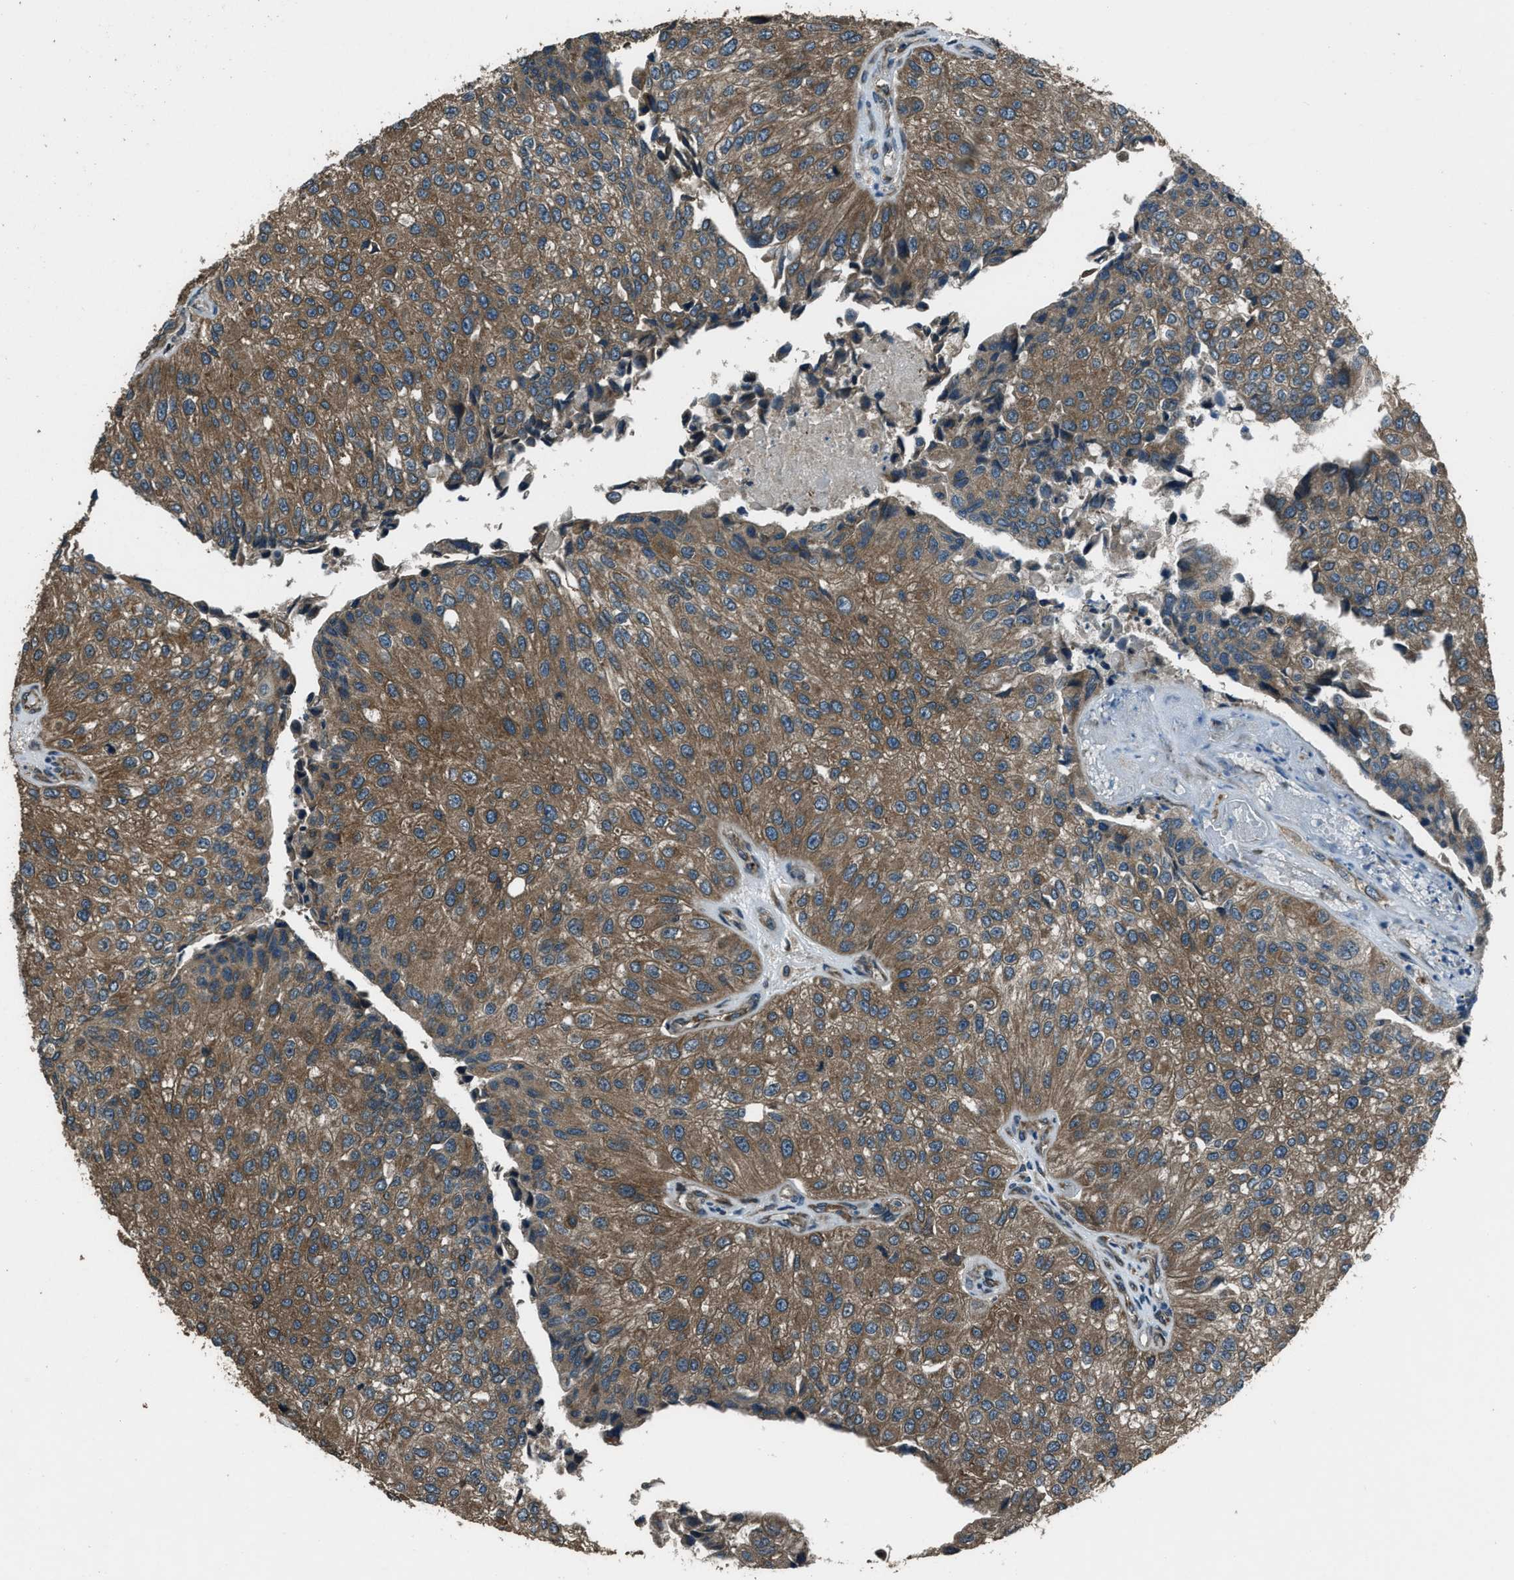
{"staining": {"intensity": "moderate", "quantity": ">75%", "location": "cytoplasmic/membranous"}, "tissue": "urothelial cancer", "cell_type": "Tumor cells", "image_type": "cancer", "snomed": [{"axis": "morphology", "description": "Urothelial carcinoma, High grade"}, {"axis": "topography", "description": "Kidney"}, {"axis": "topography", "description": "Urinary bladder"}], "caption": "A medium amount of moderate cytoplasmic/membranous staining is appreciated in approximately >75% of tumor cells in high-grade urothelial carcinoma tissue.", "gene": "TRIM4", "patient": {"sex": "male", "age": 77}}